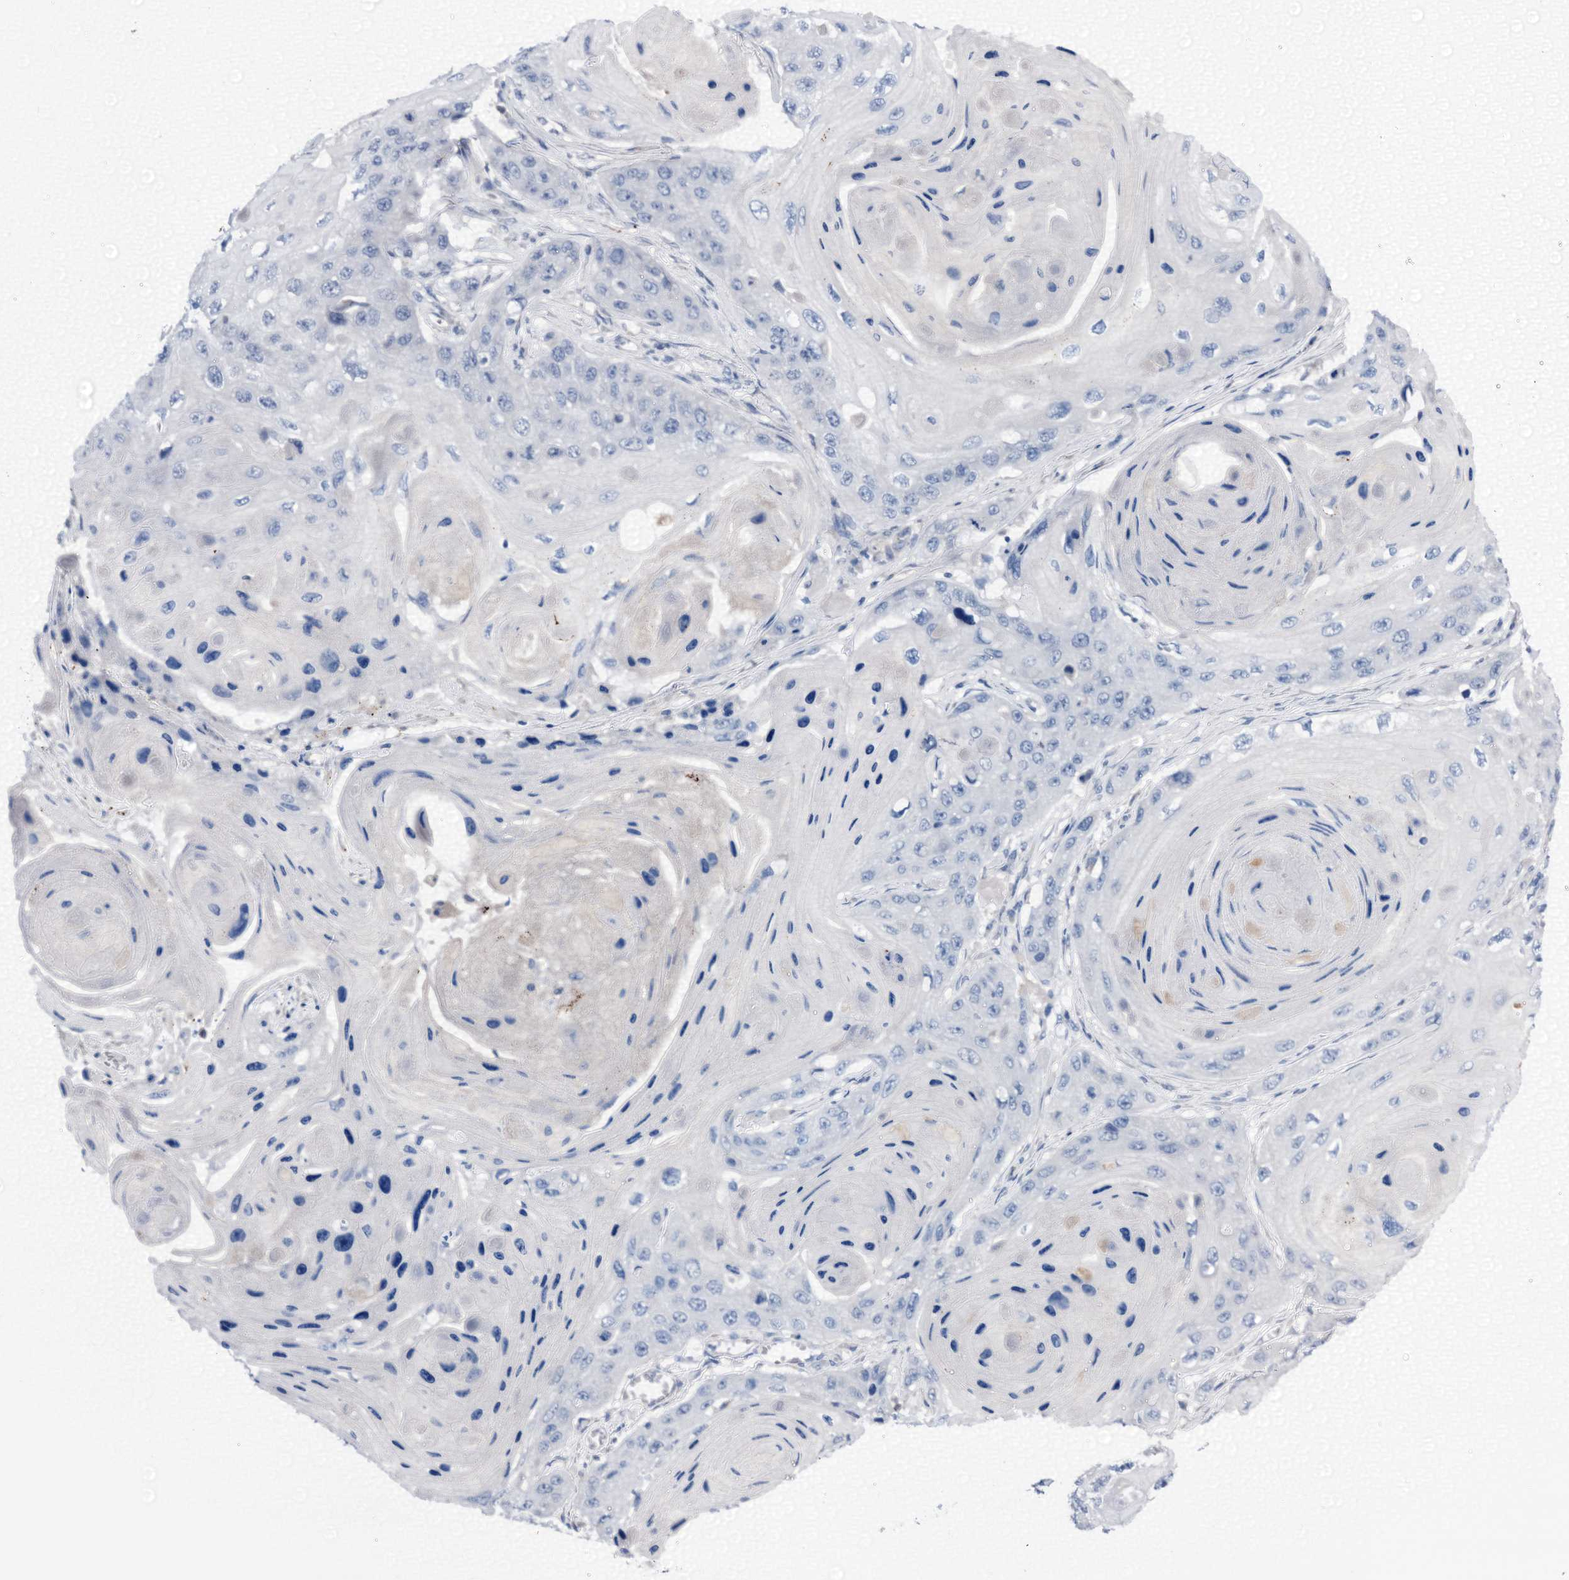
{"staining": {"intensity": "negative", "quantity": "none", "location": "none"}, "tissue": "skin cancer", "cell_type": "Tumor cells", "image_type": "cancer", "snomed": [{"axis": "morphology", "description": "Squamous cell carcinoma, NOS"}, {"axis": "topography", "description": "Skin"}], "caption": "Human skin cancer (squamous cell carcinoma) stained for a protein using IHC shows no staining in tumor cells.", "gene": "C1QTNF4", "patient": {"sex": "male", "age": 55}}